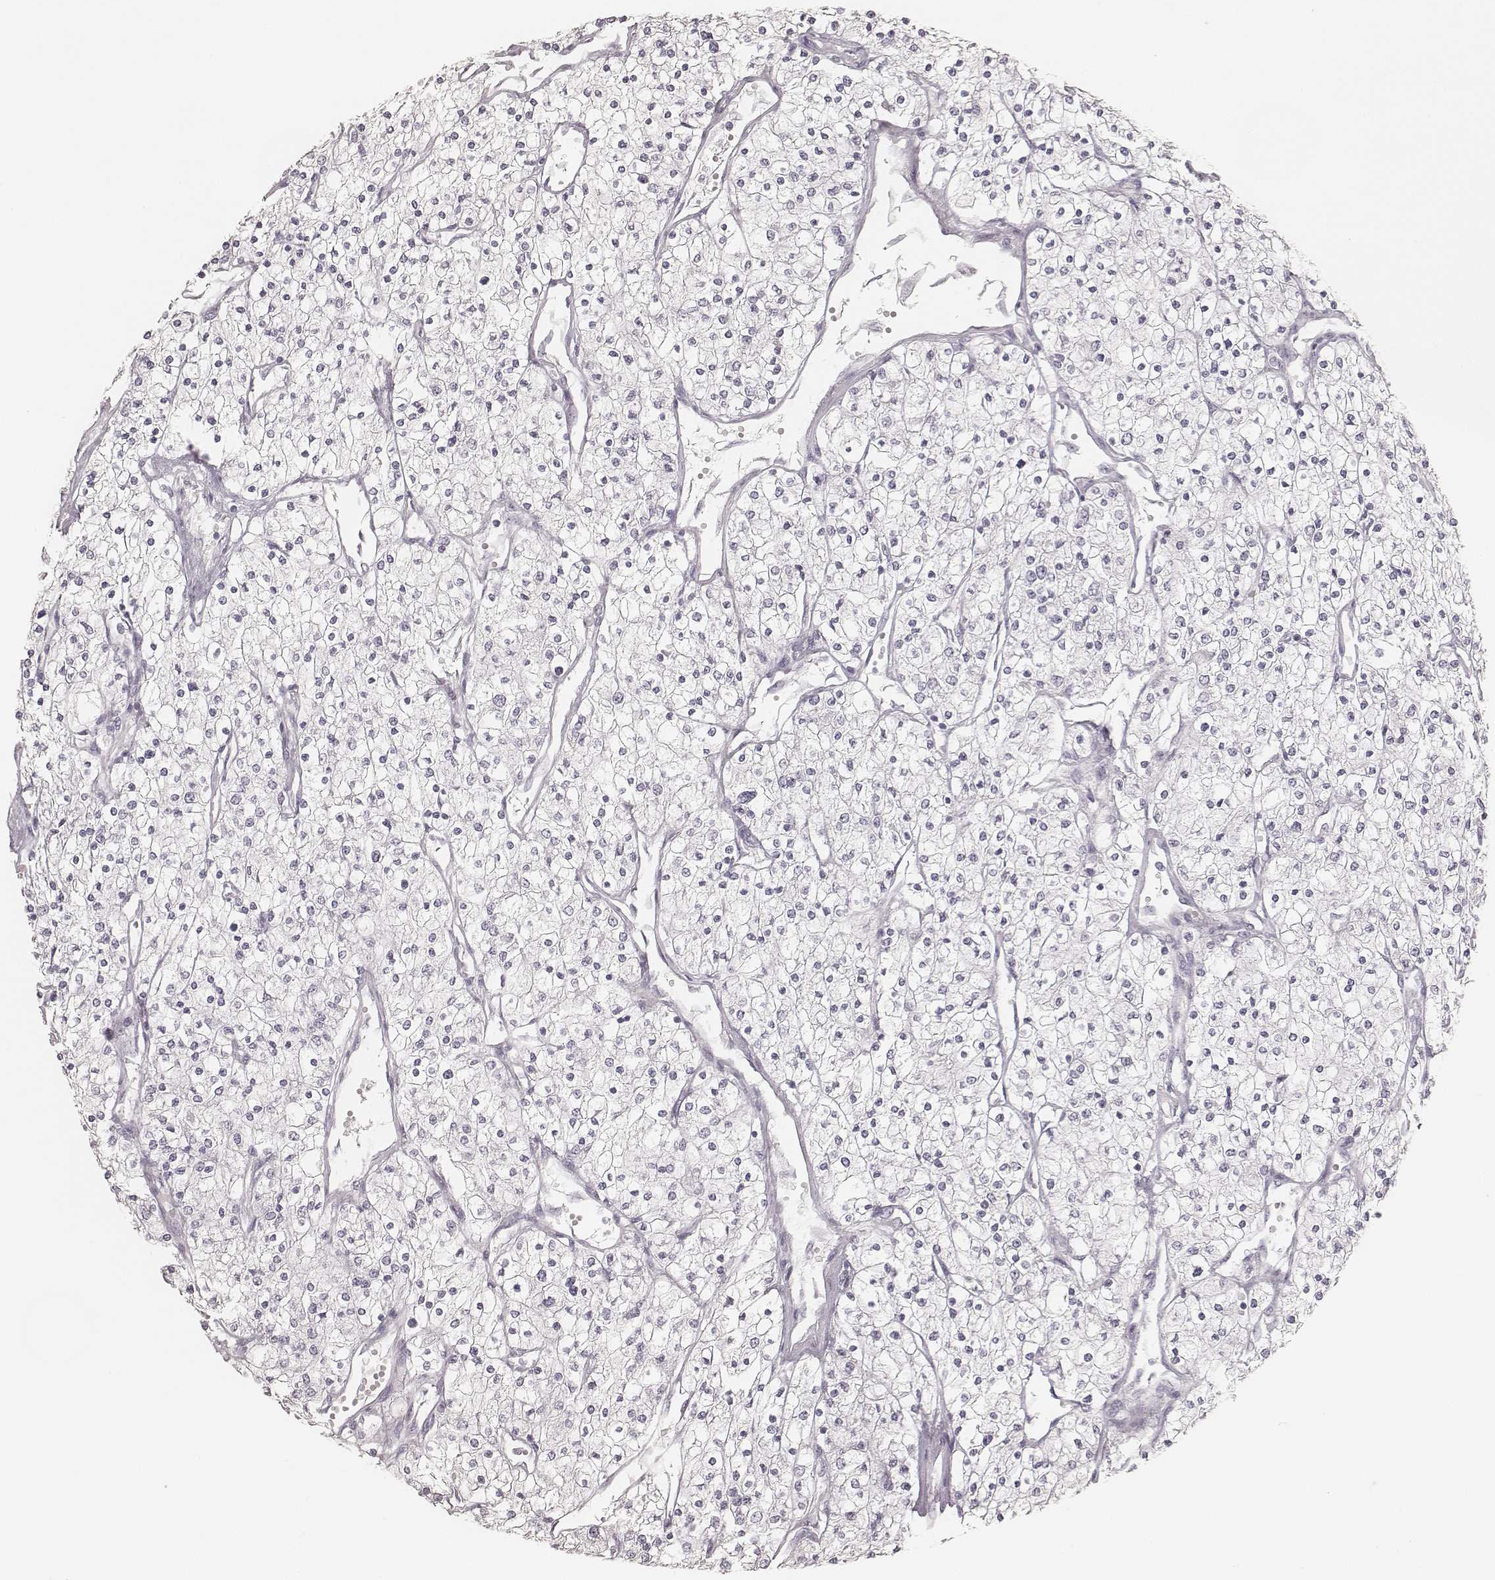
{"staining": {"intensity": "negative", "quantity": "none", "location": "none"}, "tissue": "renal cancer", "cell_type": "Tumor cells", "image_type": "cancer", "snomed": [{"axis": "morphology", "description": "Adenocarcinoma, NOS"}, {"axis": "topography", "description": "Kidney"}], "caption": "This is a histopathology image of immunohistochemistry (IHC) staining of renal adenocarcinoma, which shows no staining in tumor cells.", "gene": "KRT72", "patient": {"sex": "male", "age": 80}}